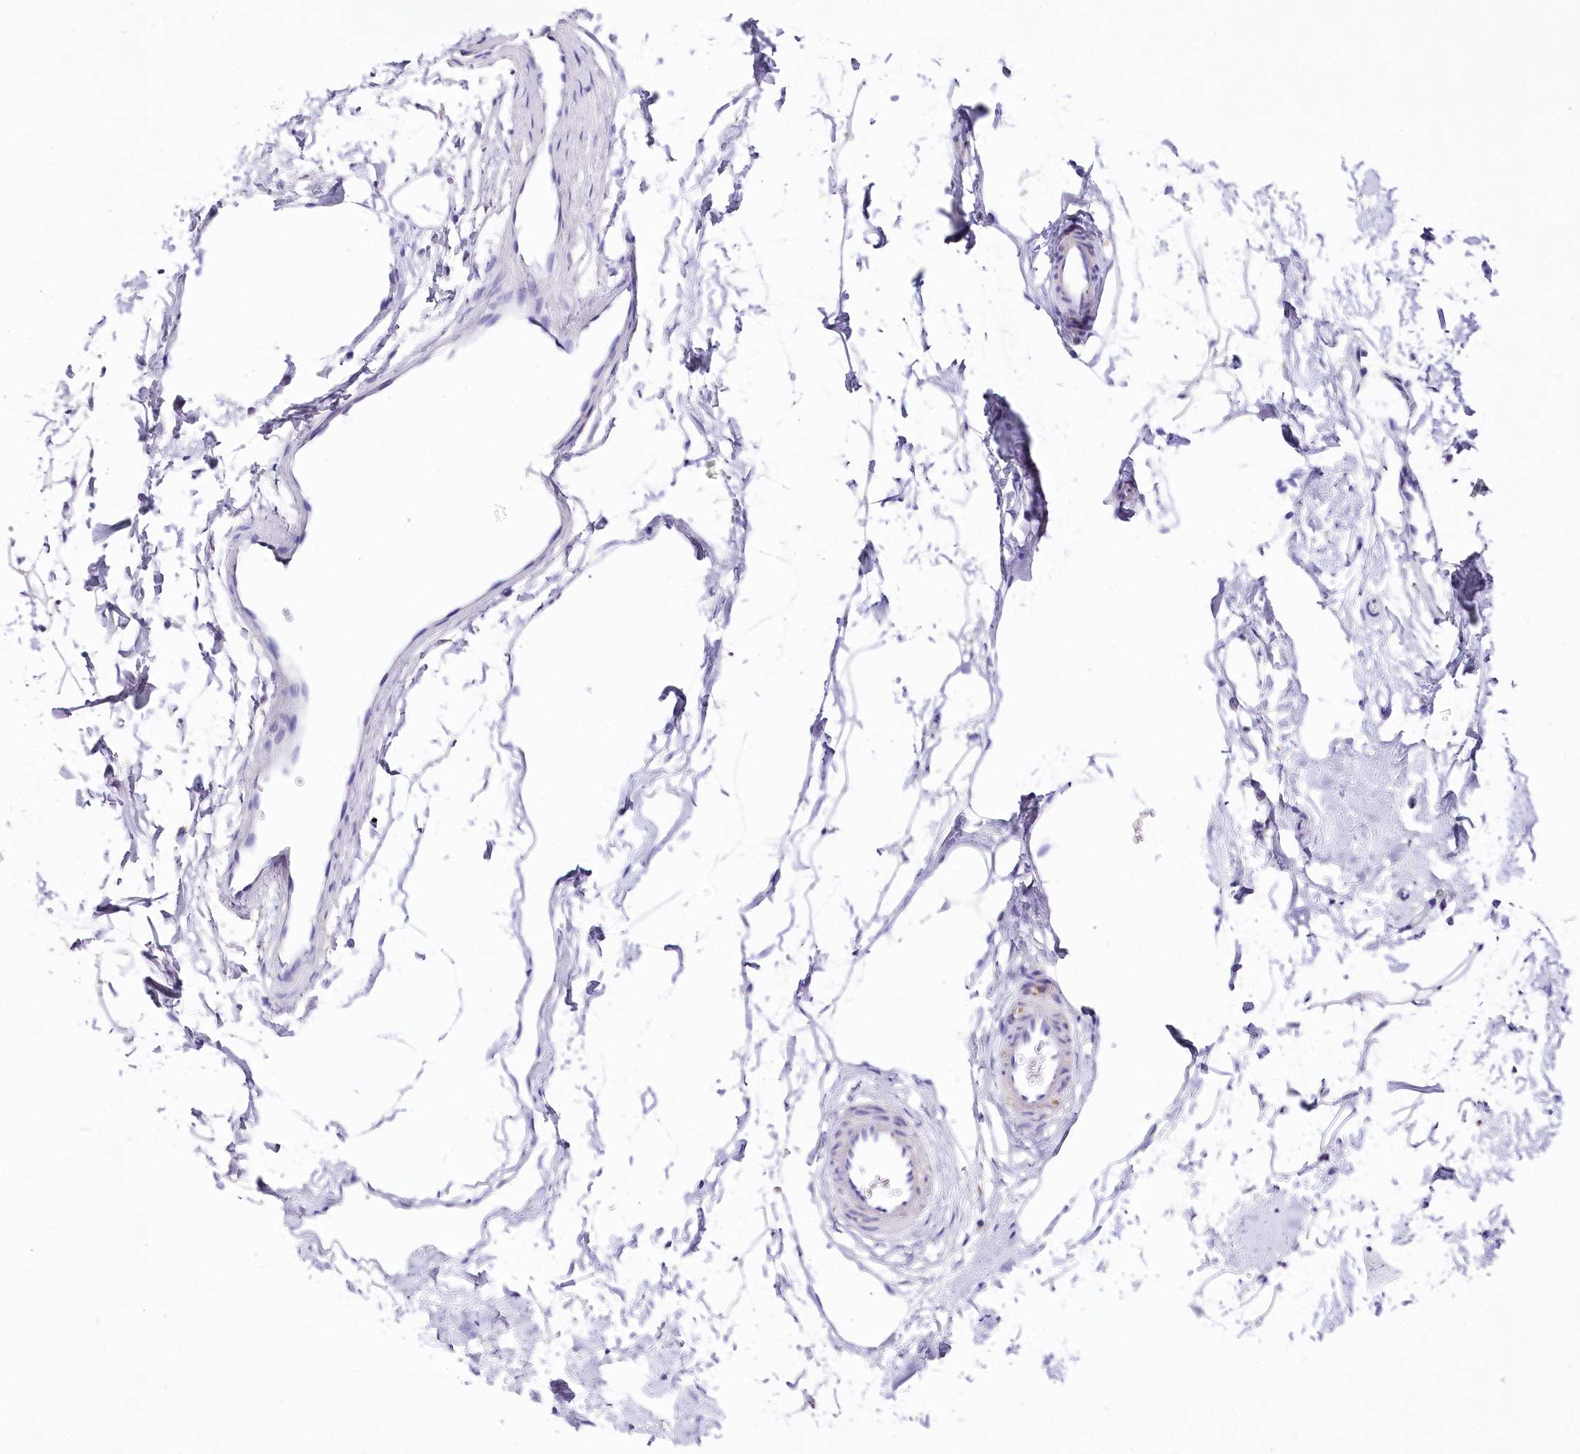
{"staining": {"intensity": "negative", "quantity": "none", "location": "none"}, "tissue": "adipose tissue", "cell_type": "Adipocytes", "image_type": "normal", "snomed": [{"axis": "morphology", "description": "Normal tissue, NOS"}, {"axis": "topography", "description": "Breast"}], "caption": "Unremarkable adipose tissue was stained to show a protein in brown. There is no significant staining in adipocytes. The staining is performed using DAB brown chromogen with nuclei counter-stained in using hematoxylin.", "gene": "DNAJC19", "patient": {"sex": "female", "age": 23}}